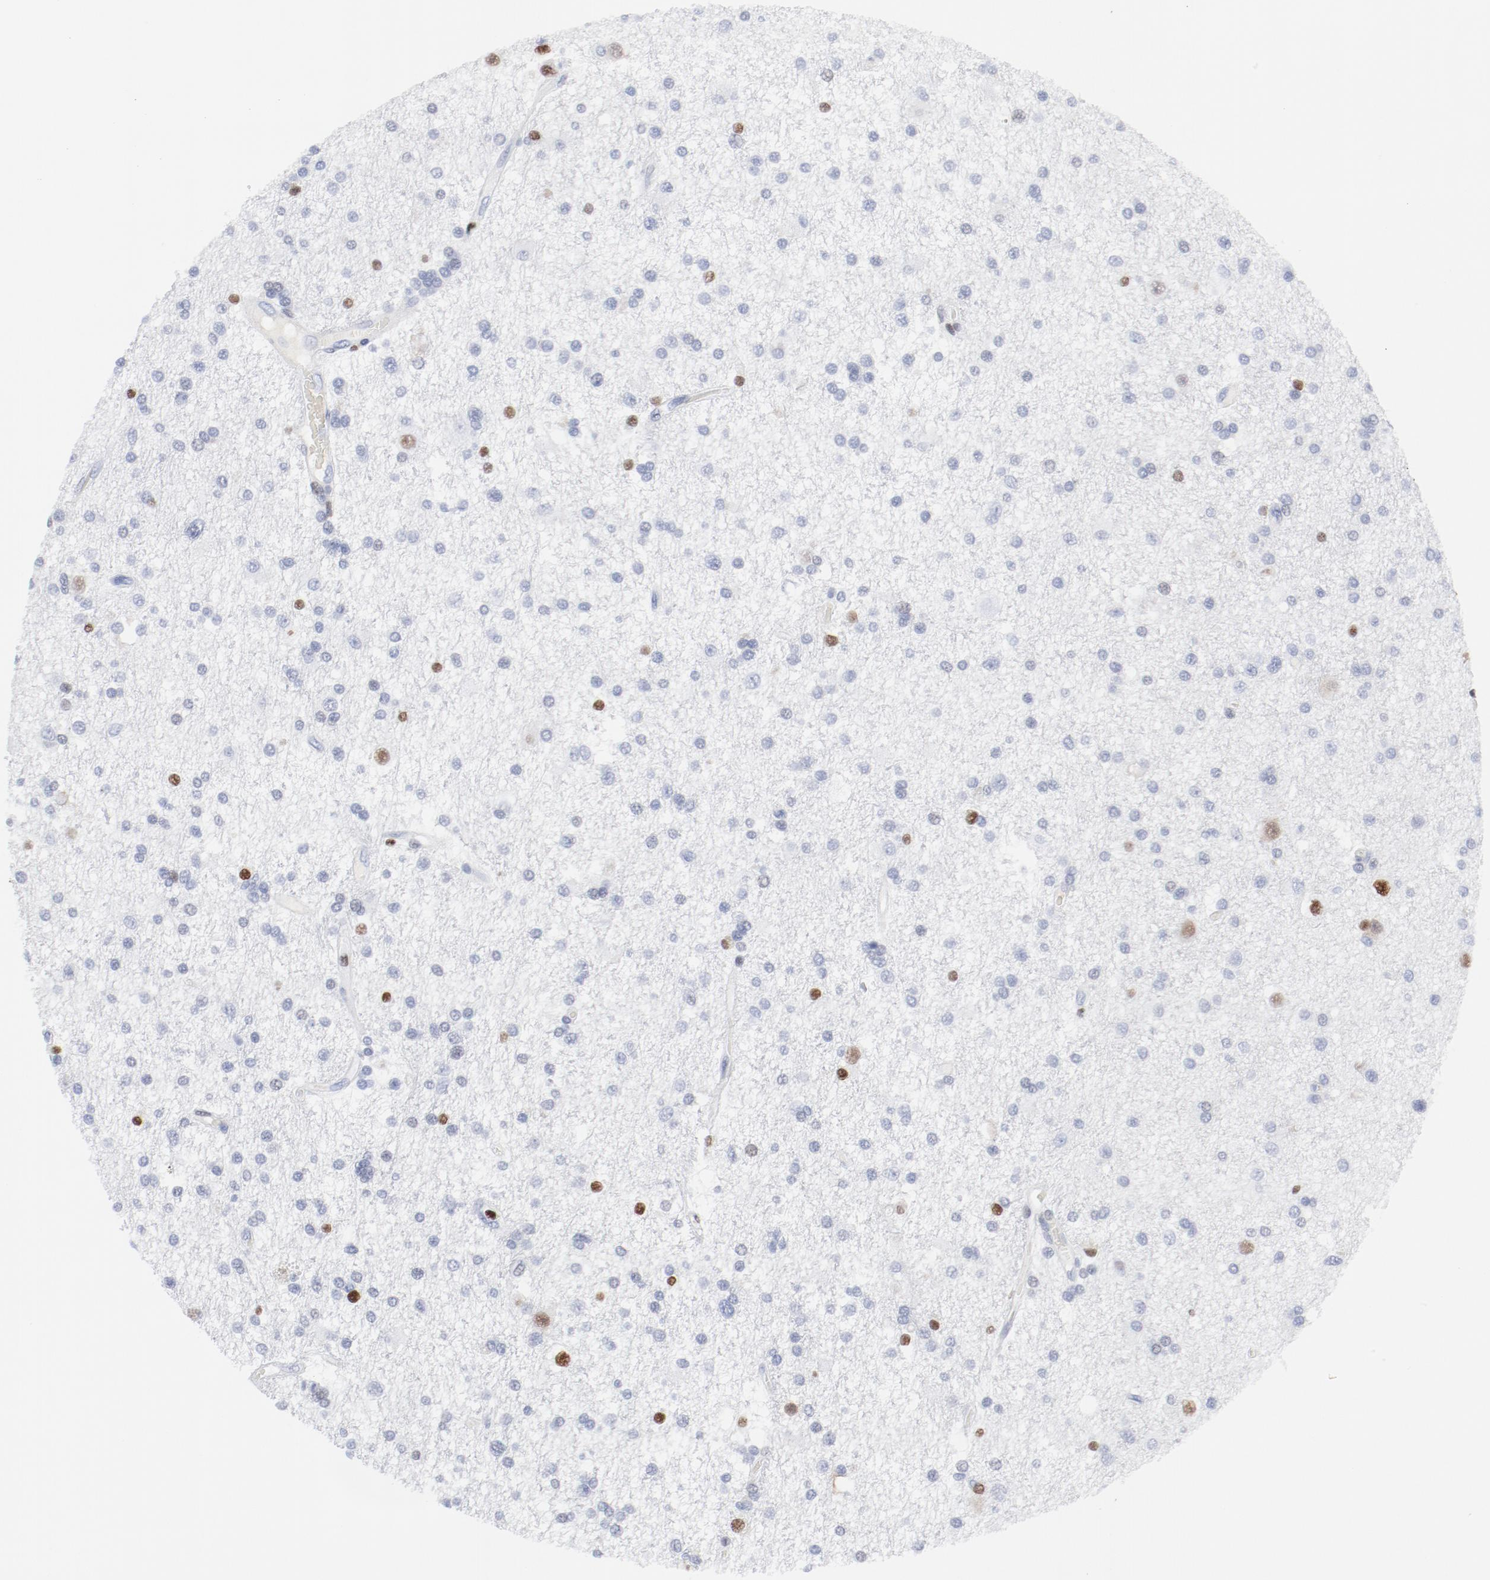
{"staining": {"intensity": "strong", "quantity": "<25%", "location": "nuclear"}, "tissue": "glioma", "cell_type": "Tumor cells", "image_type": "cancer", "snomed": [{"axis": "morphology", "description": "Glioma, malignant, High grade"}, {"axis": "topography", "description": "Brain"}], "caption": "The micrograph demonstrates immunohistochemical staining of malignant glioma (high-grade). There is strong nuclear positivity is appreciated in approximately <25% of tumor cells.", "gene": "SMARCC2", "patient": {"sex": "male", "age": 33}}